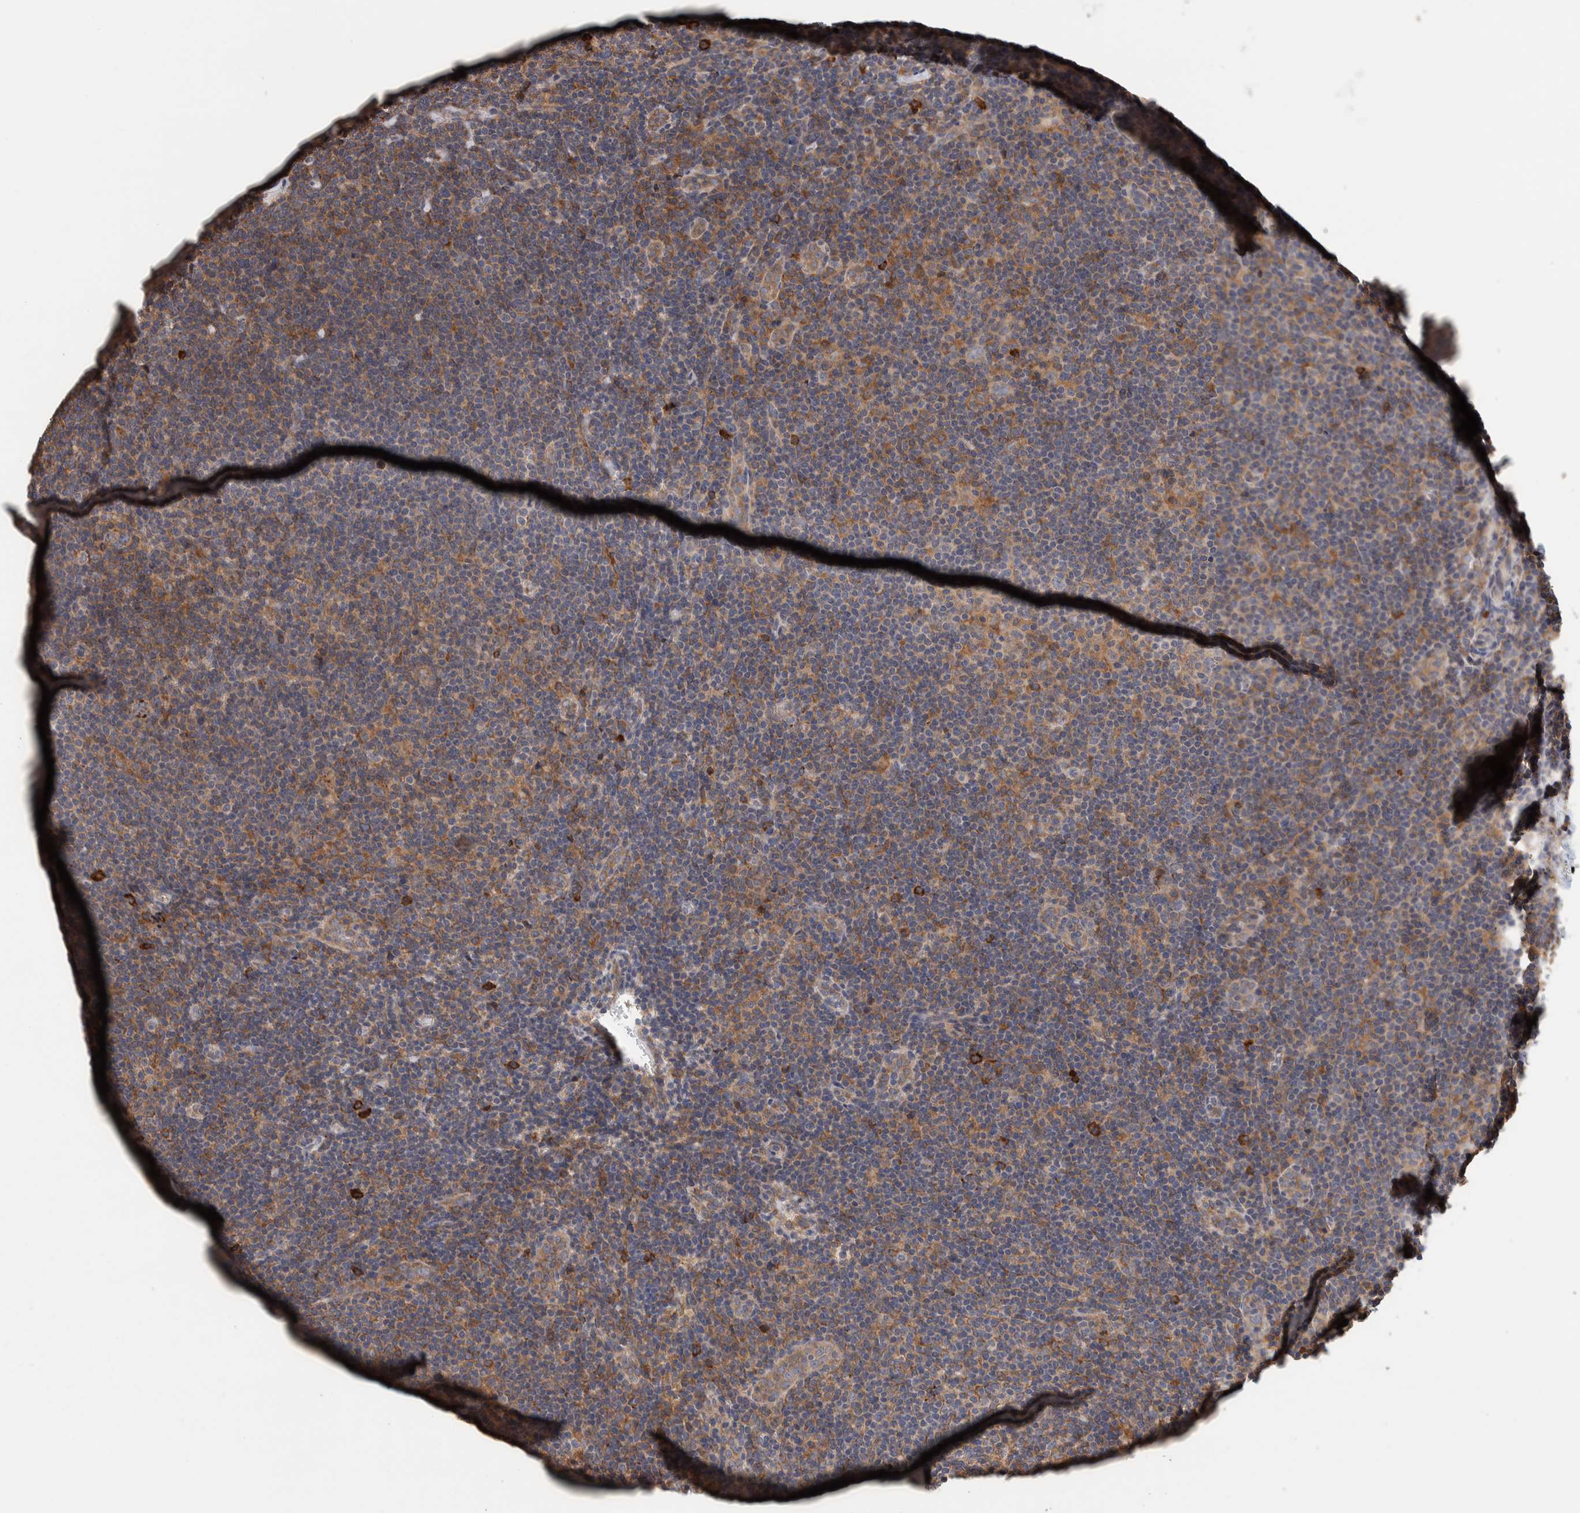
{"staining": {"intensity": "weak", "quantity": "<25%", "location": "cytoplasmic/membranous"}, "tissue": "lymphoma", "cell_type": "Tumor cells", "image_type": "cancer", "snomed": [{"axis": "morphology", "description": "Hodgkin's disease, NOS"}, {"axis": "topography", "description": "Lymph node"}], "caption": "Lymphoma was stained to show a protein in brown. There is no significant positivity in tumor cells.", "gene": "PLA2G3", "patient": {"sex": "female", "age": 57}}